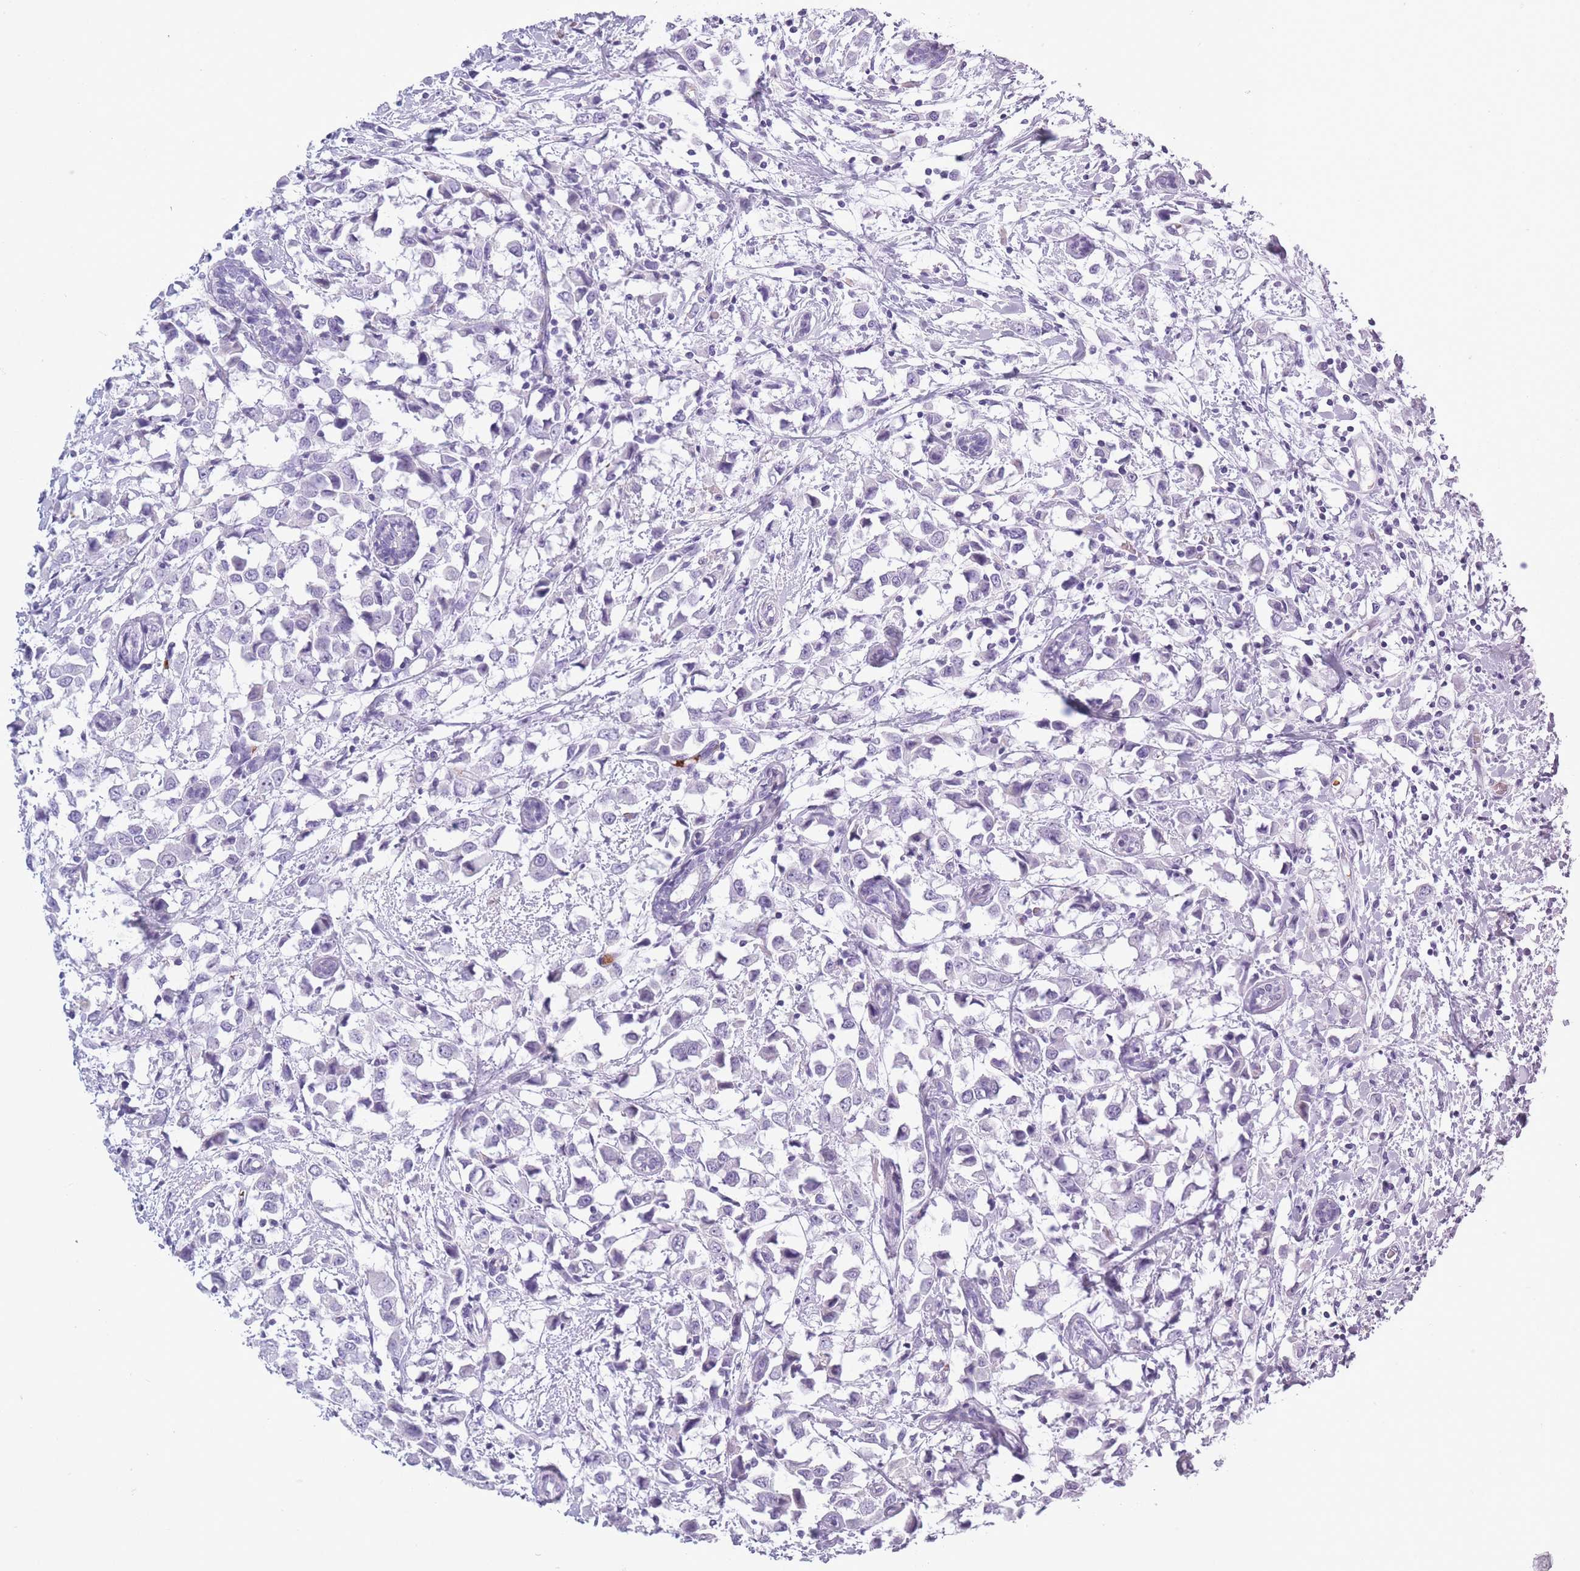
{"staining": {"intensity": "negative", "quantity": "none", "location": "none"}, "tissue": "breast cancer", "cell_type": "Tumor cells", "image_type": "cancer", "snomed": [{"axis": "morphology", "description": "Duct carcinoma"}, {"axis": "topography", "description": "Breast"}], "caption": "An IHC micrograph of breast cancer (intraductal carcinoma) is shown. There is no staining in tumor cells of breast cancer (intraductal carcinoma).", "gene": "OR7C1", "patient": {"sex": "female", "age": 61}}